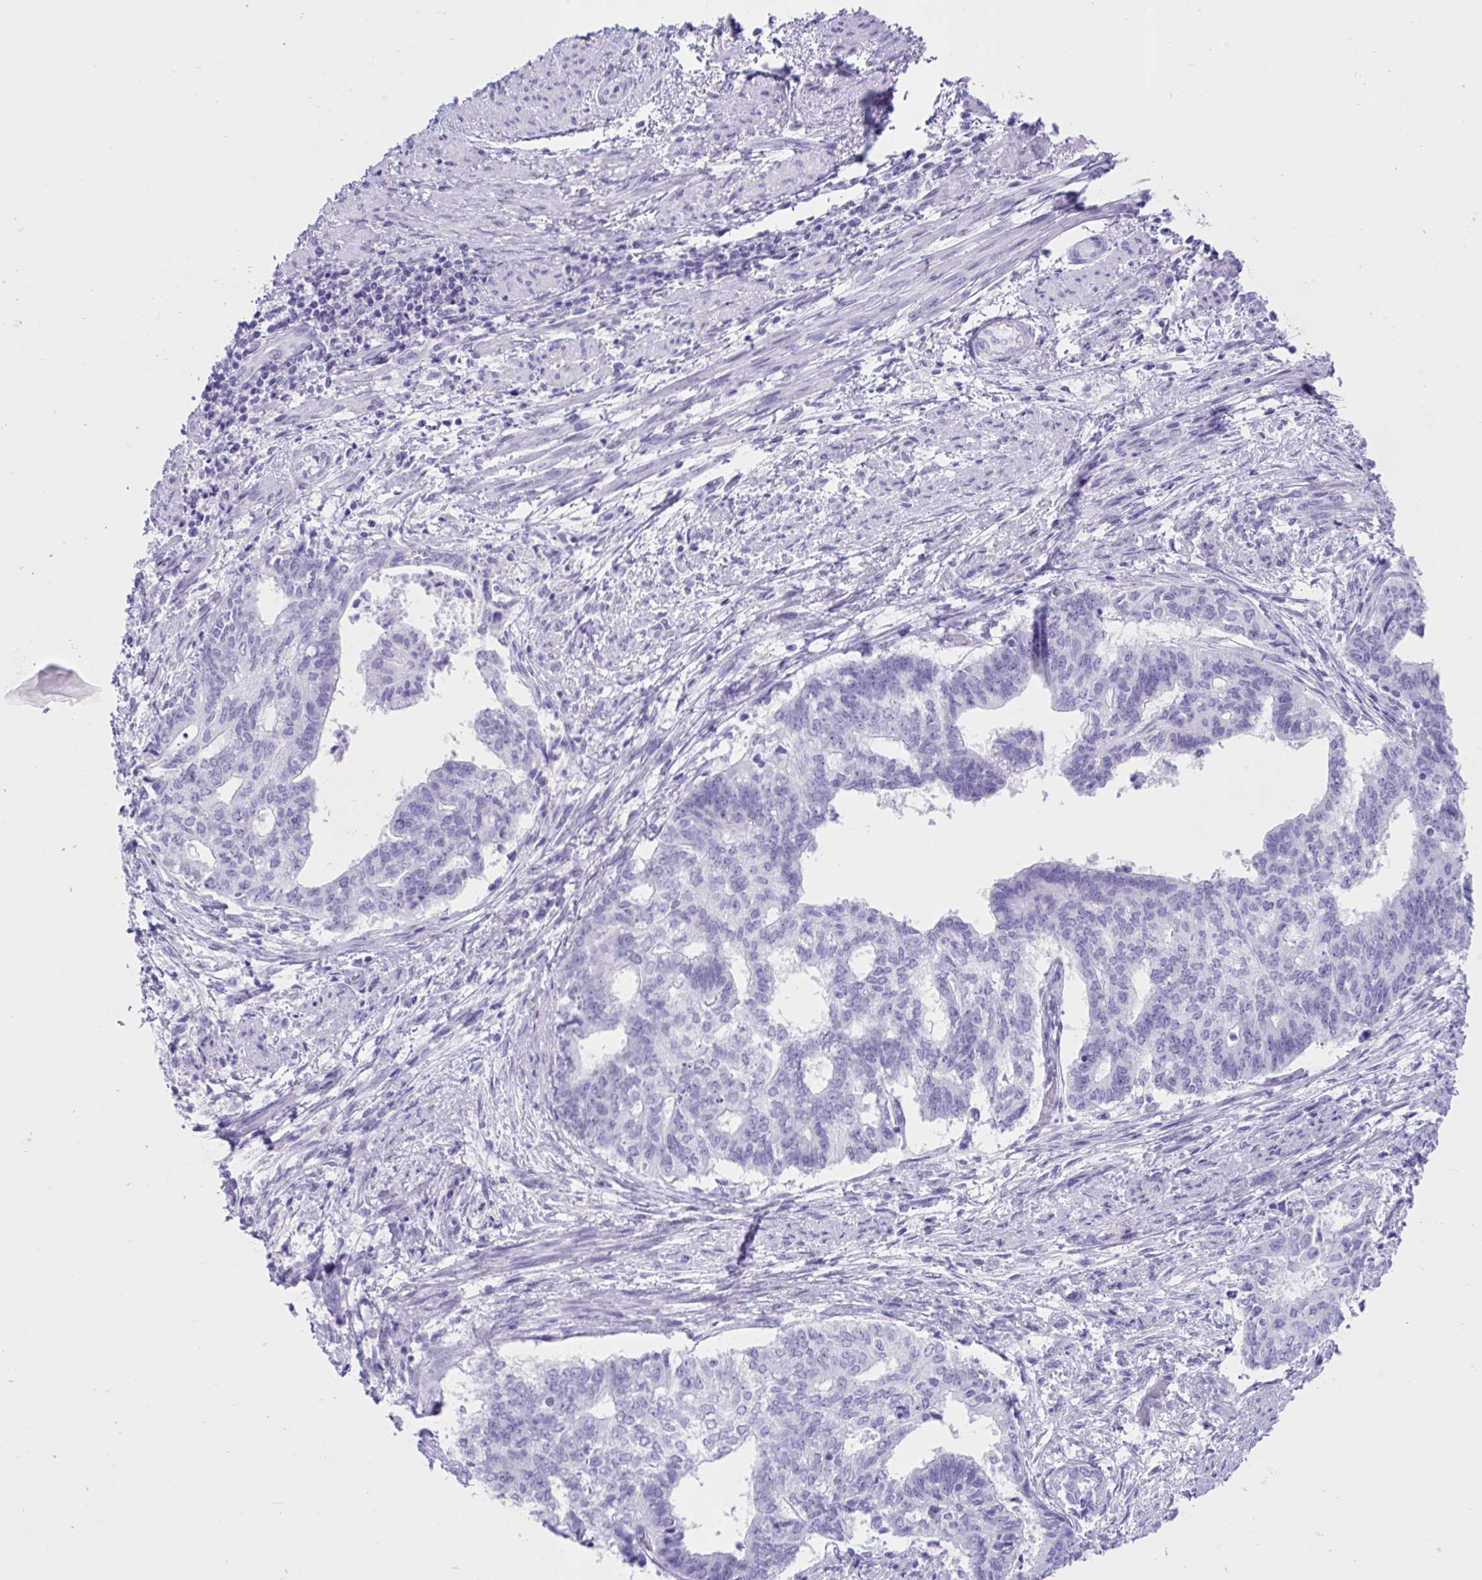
{"staining": {"intensity": "negative", "quantity": "none", "location": "none"}, "tissue": "endometrial cancer", "cell_type": "Tumor cells", "image_type": "cancer", "snomed": [{"axis": "morphology", "description": "Adenocarcinoma, NOS"}, {"axis": "topography", "description": "Endometrium"}], "caption": "Tumor cells show no significant expression in adenocarcinoma (endometrial).", "gene": "TMEM35A", "patient": {"sex": "female", "age": 65}}